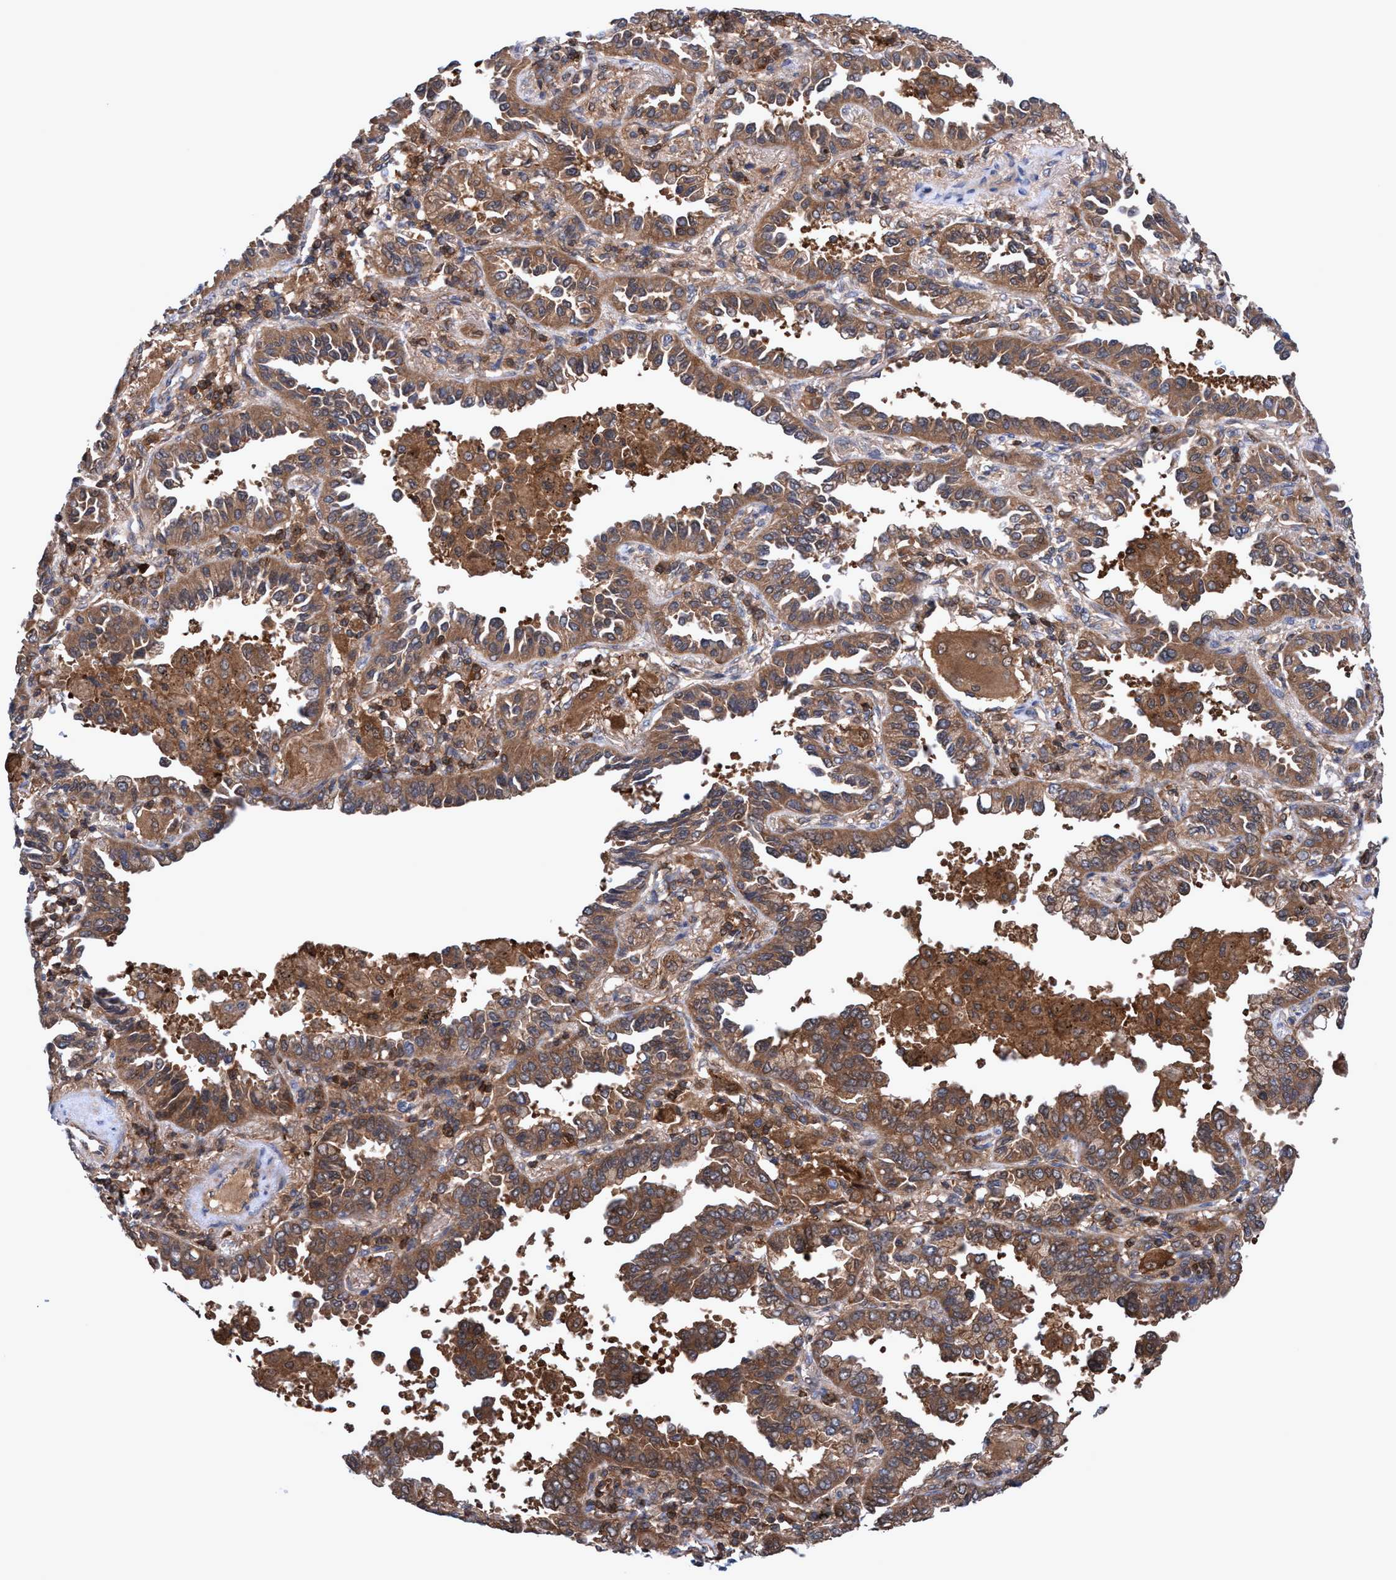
{"staining": {"intensity": "moderate", "quantity": ">75%", "location": "cytoplasmic/membranous"}, "tissue": "lung cancer", "cell_type": "Tumor cells", "image_type": "cancer", "snomed": [{"axis": "morphology", "description": "Normal tissue, NOS"}, {"axis": "morphology", "description": "Adenocarcinoma, NOS"}, {"axis": "topography", "description": "Lung"}], "caption": "High-power microscopy captured an immunohistochemistry (IHC) image of adenocarcinoma (lung), revealing moderate cytoplasmic/membranous expression in approximately >75% of tumor cells.", "gene": "GLOD4", "patient": {"sex": "male", "age": 59}}